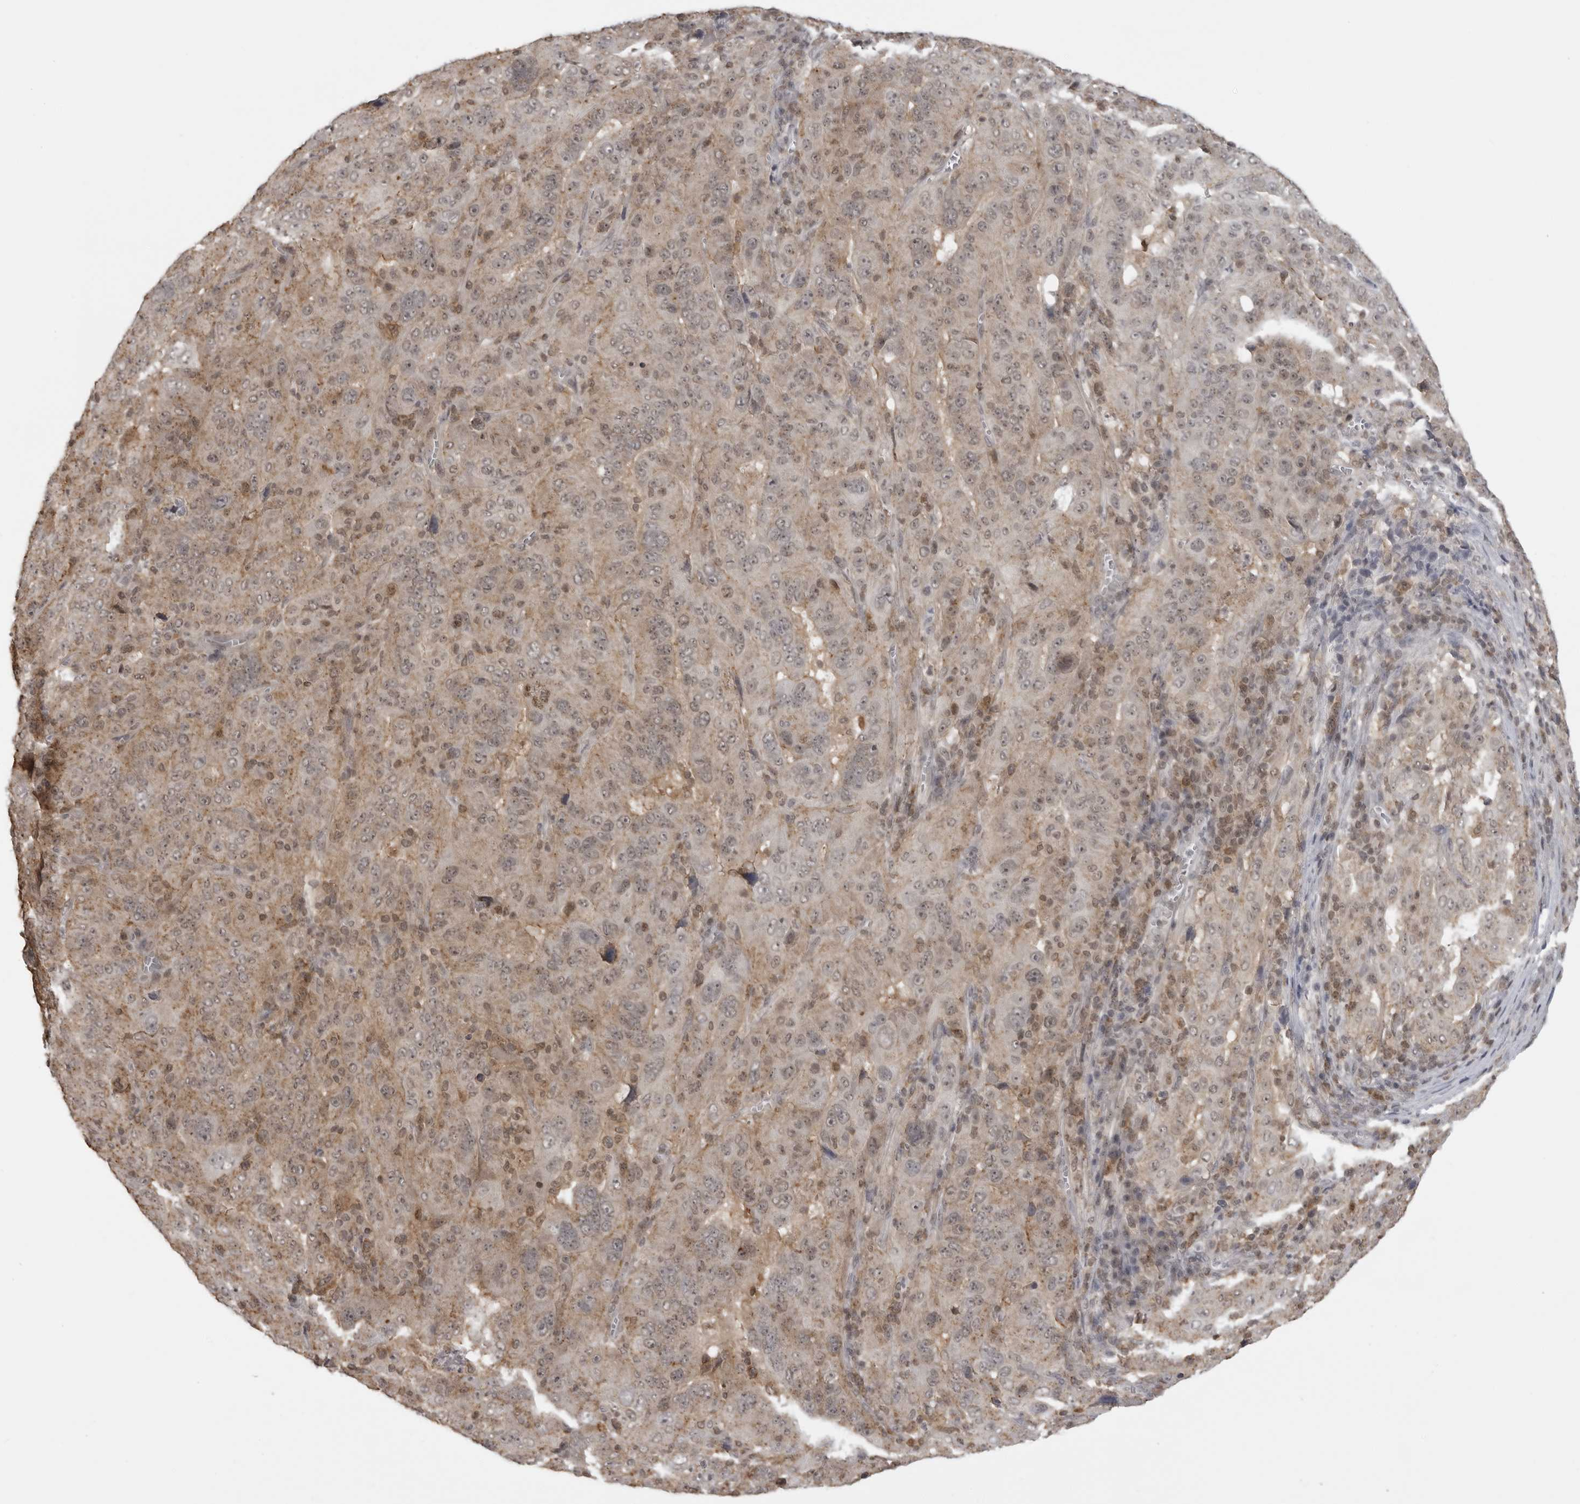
{"staining": {"intensity": "moderate", "quantity": ">75%", "location": "cytoplasmic/membranous"}, "tissue": "pancreatic cancer", "cell_type": "Tumor cells", "image_type": "cancer", "snomed": [{"axis": "morphology", "description": "Adenocarcinoma, NOS"}, {"axis": "topography", "description": "Pancreas"}], "caption": "Immunohistochemistry (IHC) photomicrograph of human pancreatic cancer stained for a protein (brown), which demonstrates medium levels of moderate cytoplasmic/membranous positivity in about >75% of tumor cells.", "gene": "PDCL3", "patient": {"sex": "male", "age": 63}}